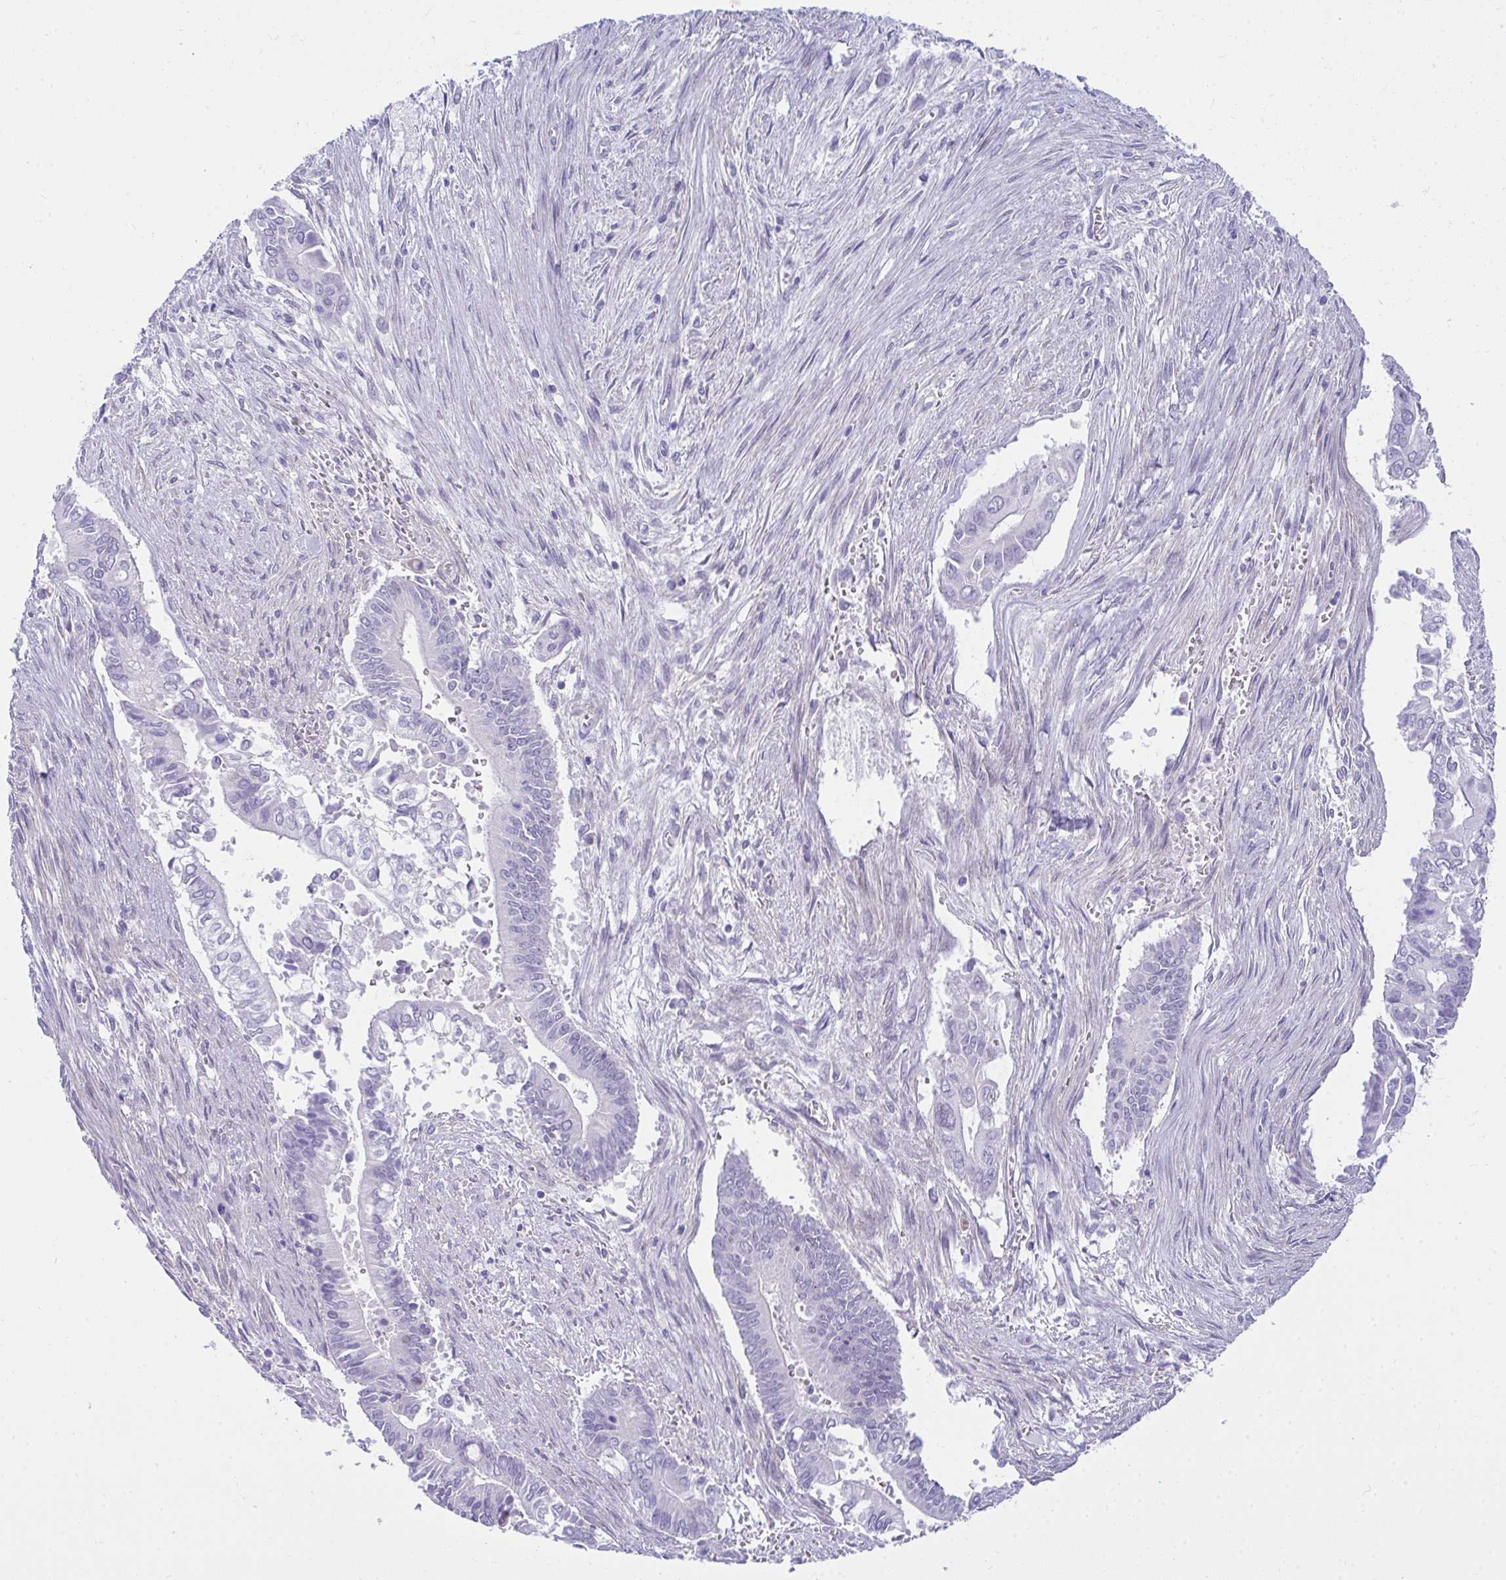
{"staining": {"intensity": "negative", "quantity": "none", "location": "none"}, "tissue": "pancreatic cancer", "cell_type": "Tumor cells", "image_type": "cancer", "snomed": [{"axis": "morphology", "description": "Adenocarcinoma, NOS"}, {"axis": "topography", "description": "Pancreas"}], "caption": "Immunohistochemistry (IHC) histopathology image of human pancreatic cancer stained for a protein (brown), which demonstrates no staining in tumor cells.", "gene": "TSBP1", "patient": {"sex": "male", "age": 68}}